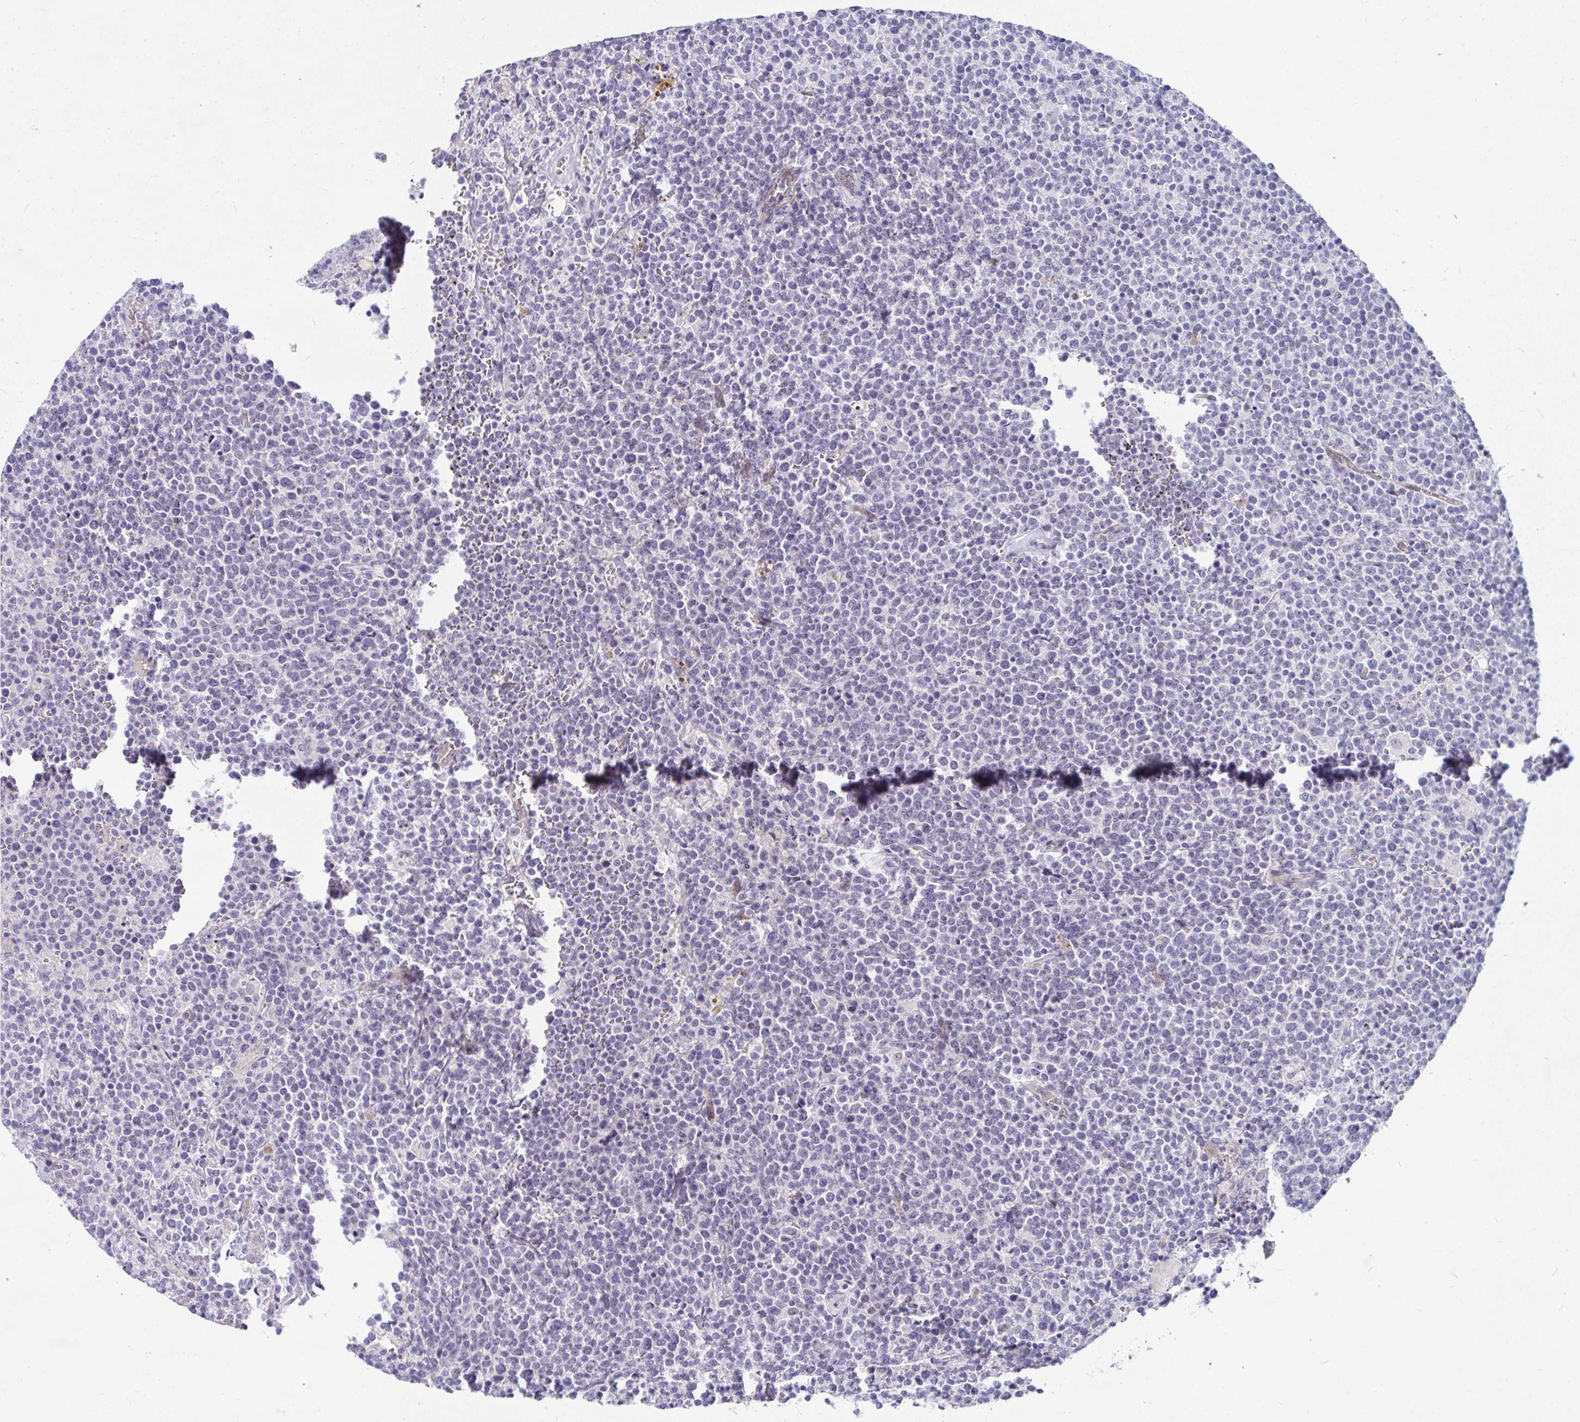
{"staining": {"intensity": "negative", "quantity": "none", "location": "none"}, "tissue": "lymphoma", "cell_type": "Tumor cells", "image_type": "cancer", "snomed": [{"axis": "morphology", "description": "Malignant lymphoma, non-Hodgkin's type, High grade"}, {"axis": "topography", "description": "Lymph node"}], "caption": "High power microscopy photomicrograph of an immunohistochemistry micrograph of malignant lymphoma, non-Hodgkin's type (high-grade), revealing no significant expression in tumor cells.", "gene": "NFXL1", "patient": {"sex": "male", "age": 61}}